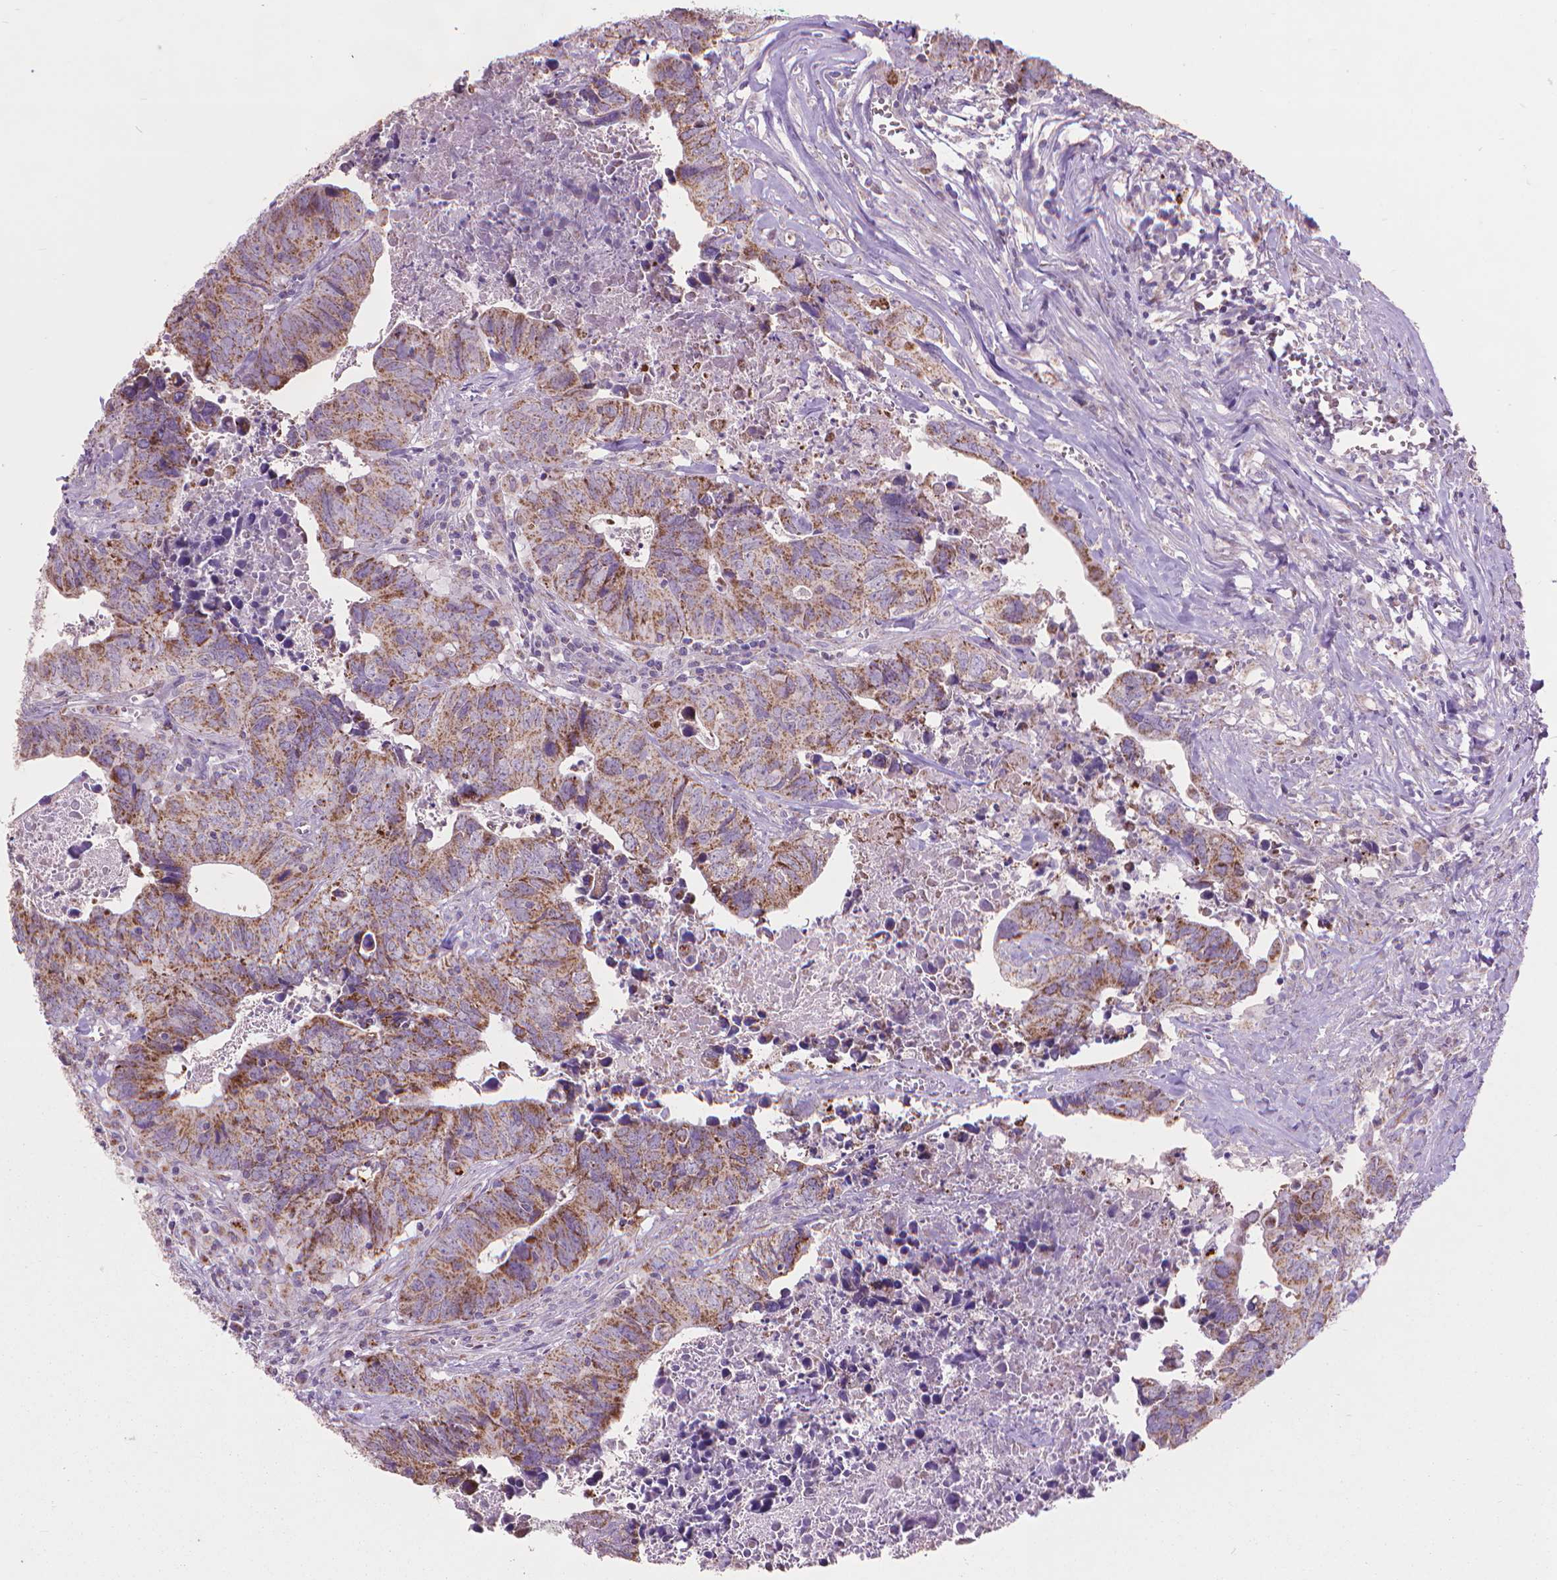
{"staining": {"intensity": "moderate", "quantity": ">75%", "location": "cytoplasmic/membranous"}, "tissue": "colorectal cancer", "cell_type": "Tumor cells", "image_type": "cancer", "snomed": [{"axis": "morphology", "description": "Adenocarcinoma, NOS"}, {"axis": "topography", "description": "Colon"}], "caption": "Immunohistochemistry (IHC) of human adenocarcinoma (colorectal) exhibits medium levels of moderate cytoplasmic/membranous positivity in about >75% of tumor cells. The protein of interest is shown in brown color, while the nuclei are stained blue.", "gene": "VDAC1", "patient": {"sex": "female", "age": 82}}